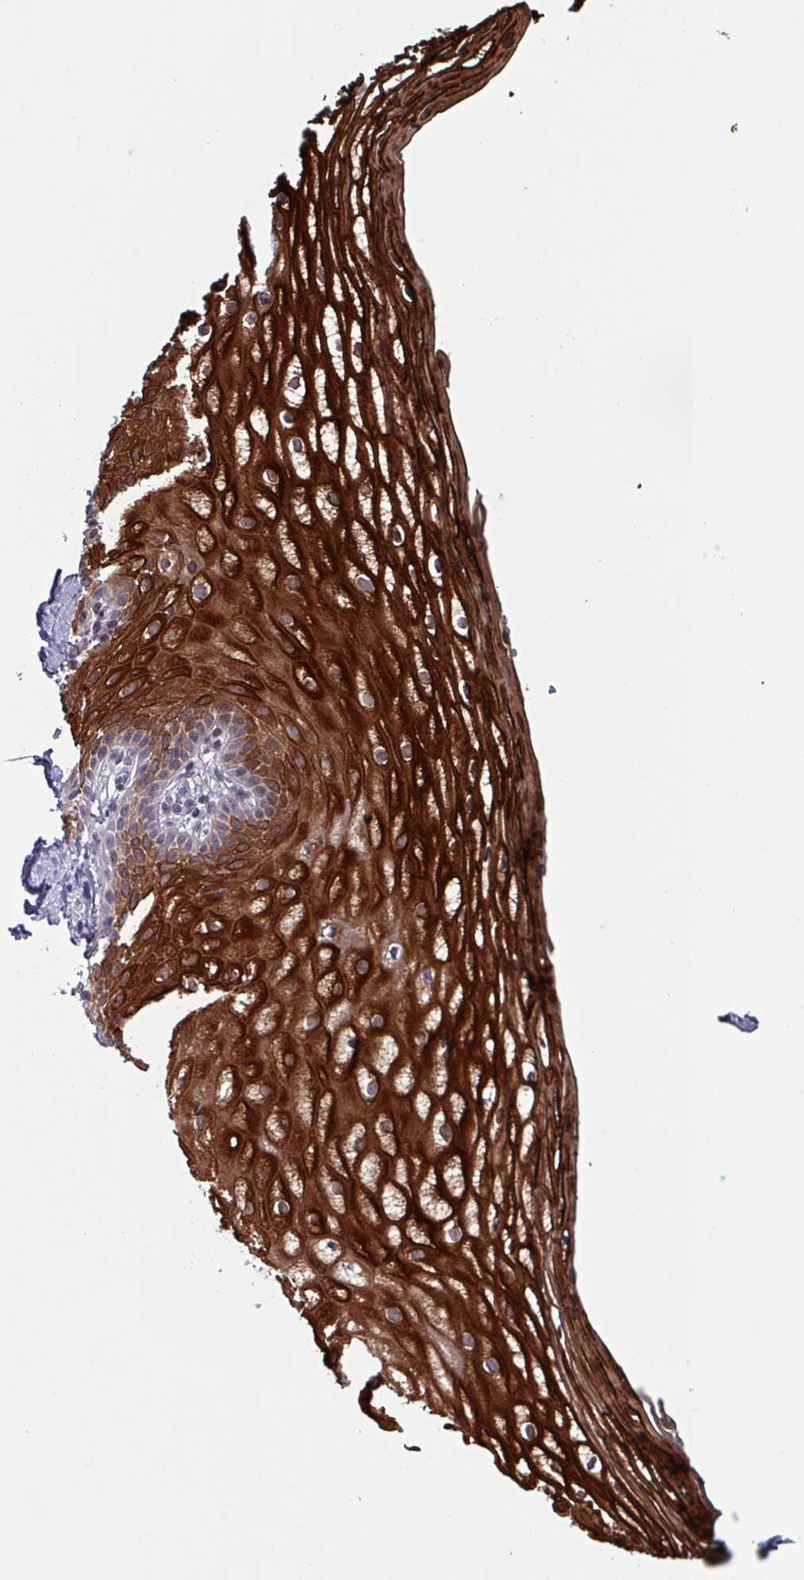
{"staining": {"intensity": "strong", "quantity": ">75%", "location": "cytoplasmic/membranous"}, "tissue": "vagina", "cell_type": "Squamous epithelial cells", "image_type": "normal", "snomed": [{"axis": "morphology", "description": "Normal tissue, NOS"}, {"axis": "topography", "description": "Vagina"}], "caption": "High-power microscopy captured an immunohistochemistry histopathology image of benign vagina, revealing strong cytoplasmic/membranous expression in about >75% of squamous epithelial cells.", "gene": "KRT6A", "patient": {"sex": "female", "age": 56}}